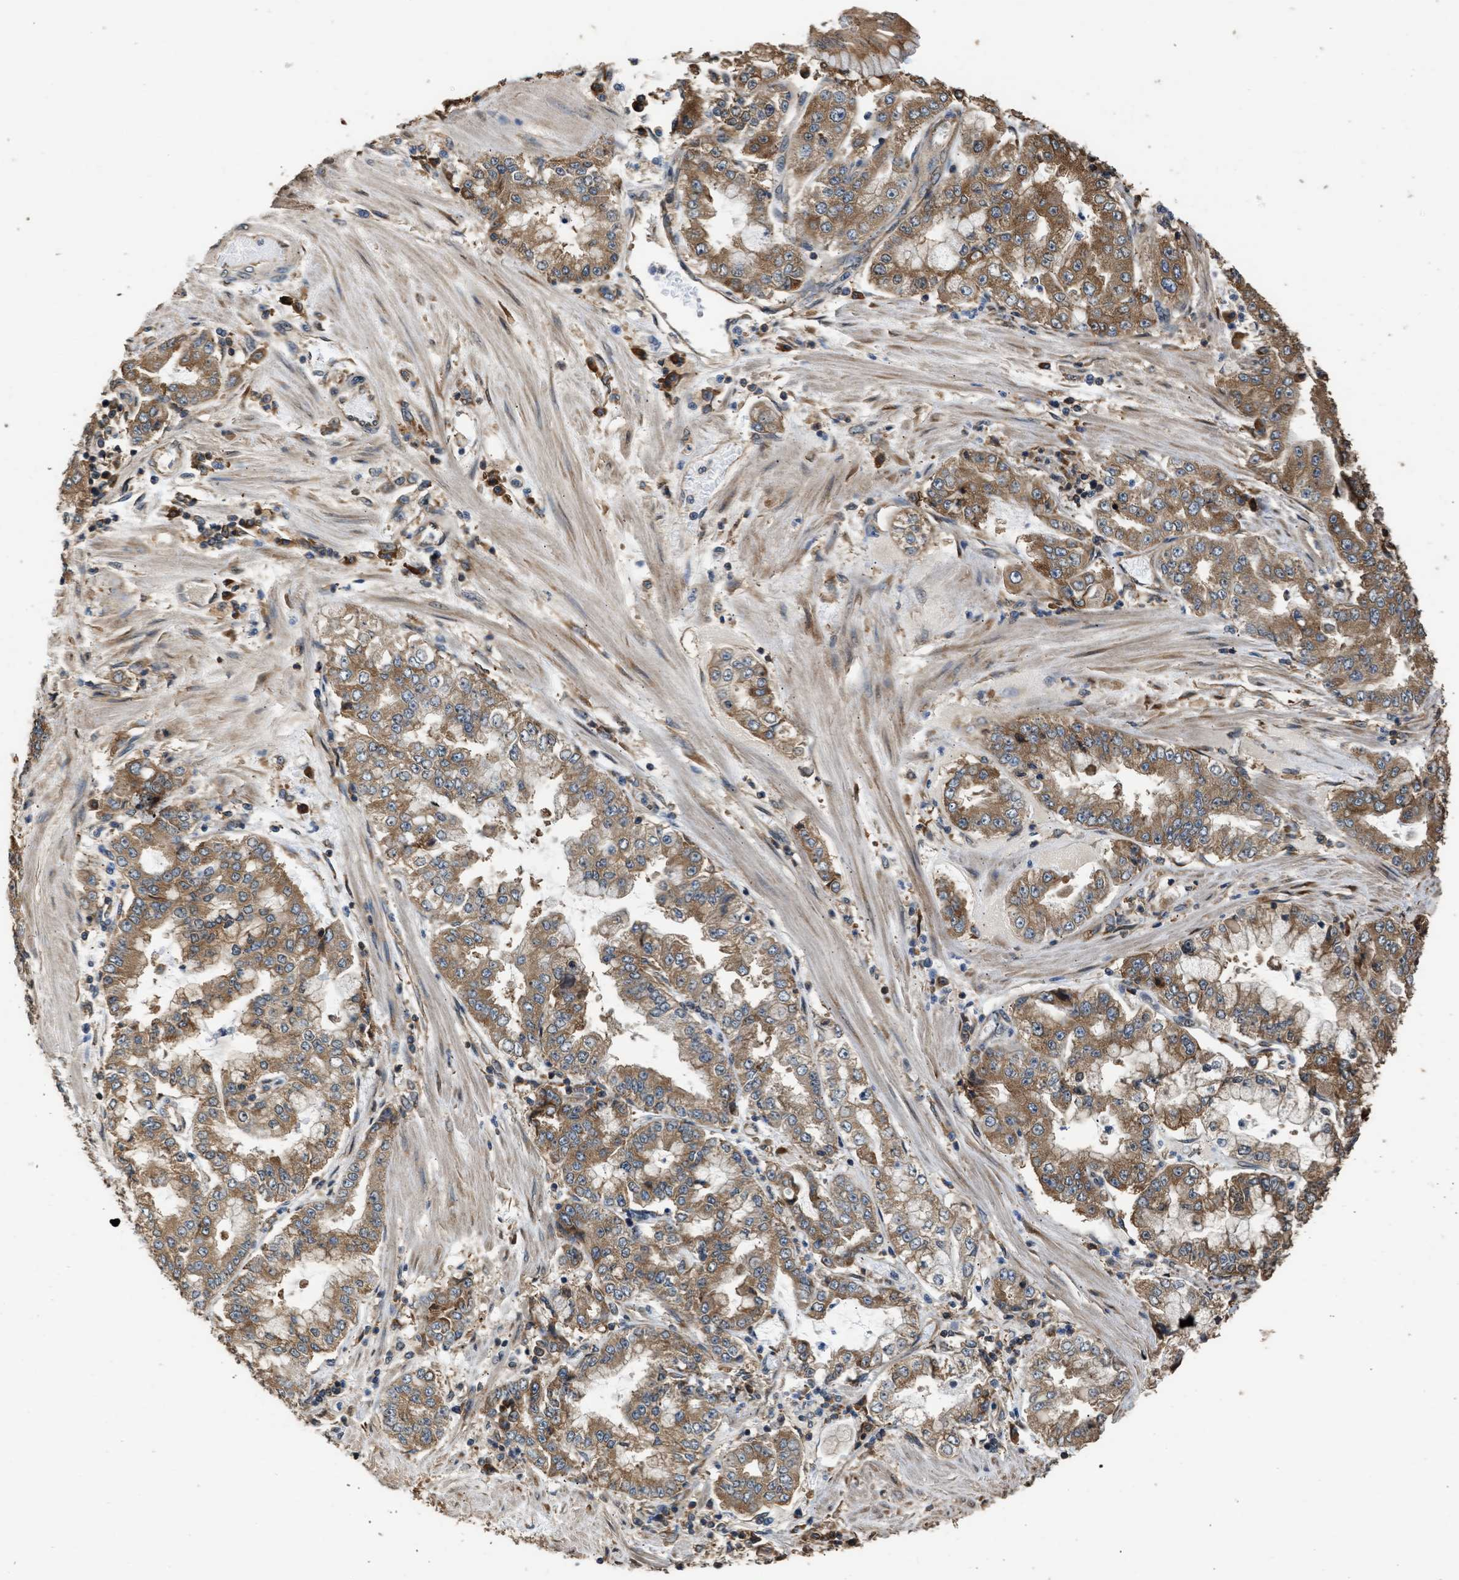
{"staining": {"intensity": "moderate", "quantity": ">75%", "location": "cytoplasmic/membranous"}, "tissue": "stomach cancer", "cell_type": "Tumor cells", "image_type": "cancer", "snomed": [{"axis": "morphology", "description": "Adenocarcinoma, NOS"}, {"axis": "topography", "description": "Stomach"}], "caption": "Adenocarcinoma (stomach) stained with a protein marker exhibits moderate staining in tumor cells.", "gene": "SLC36A4", "patient": {"sex": "male", "age": 76}}